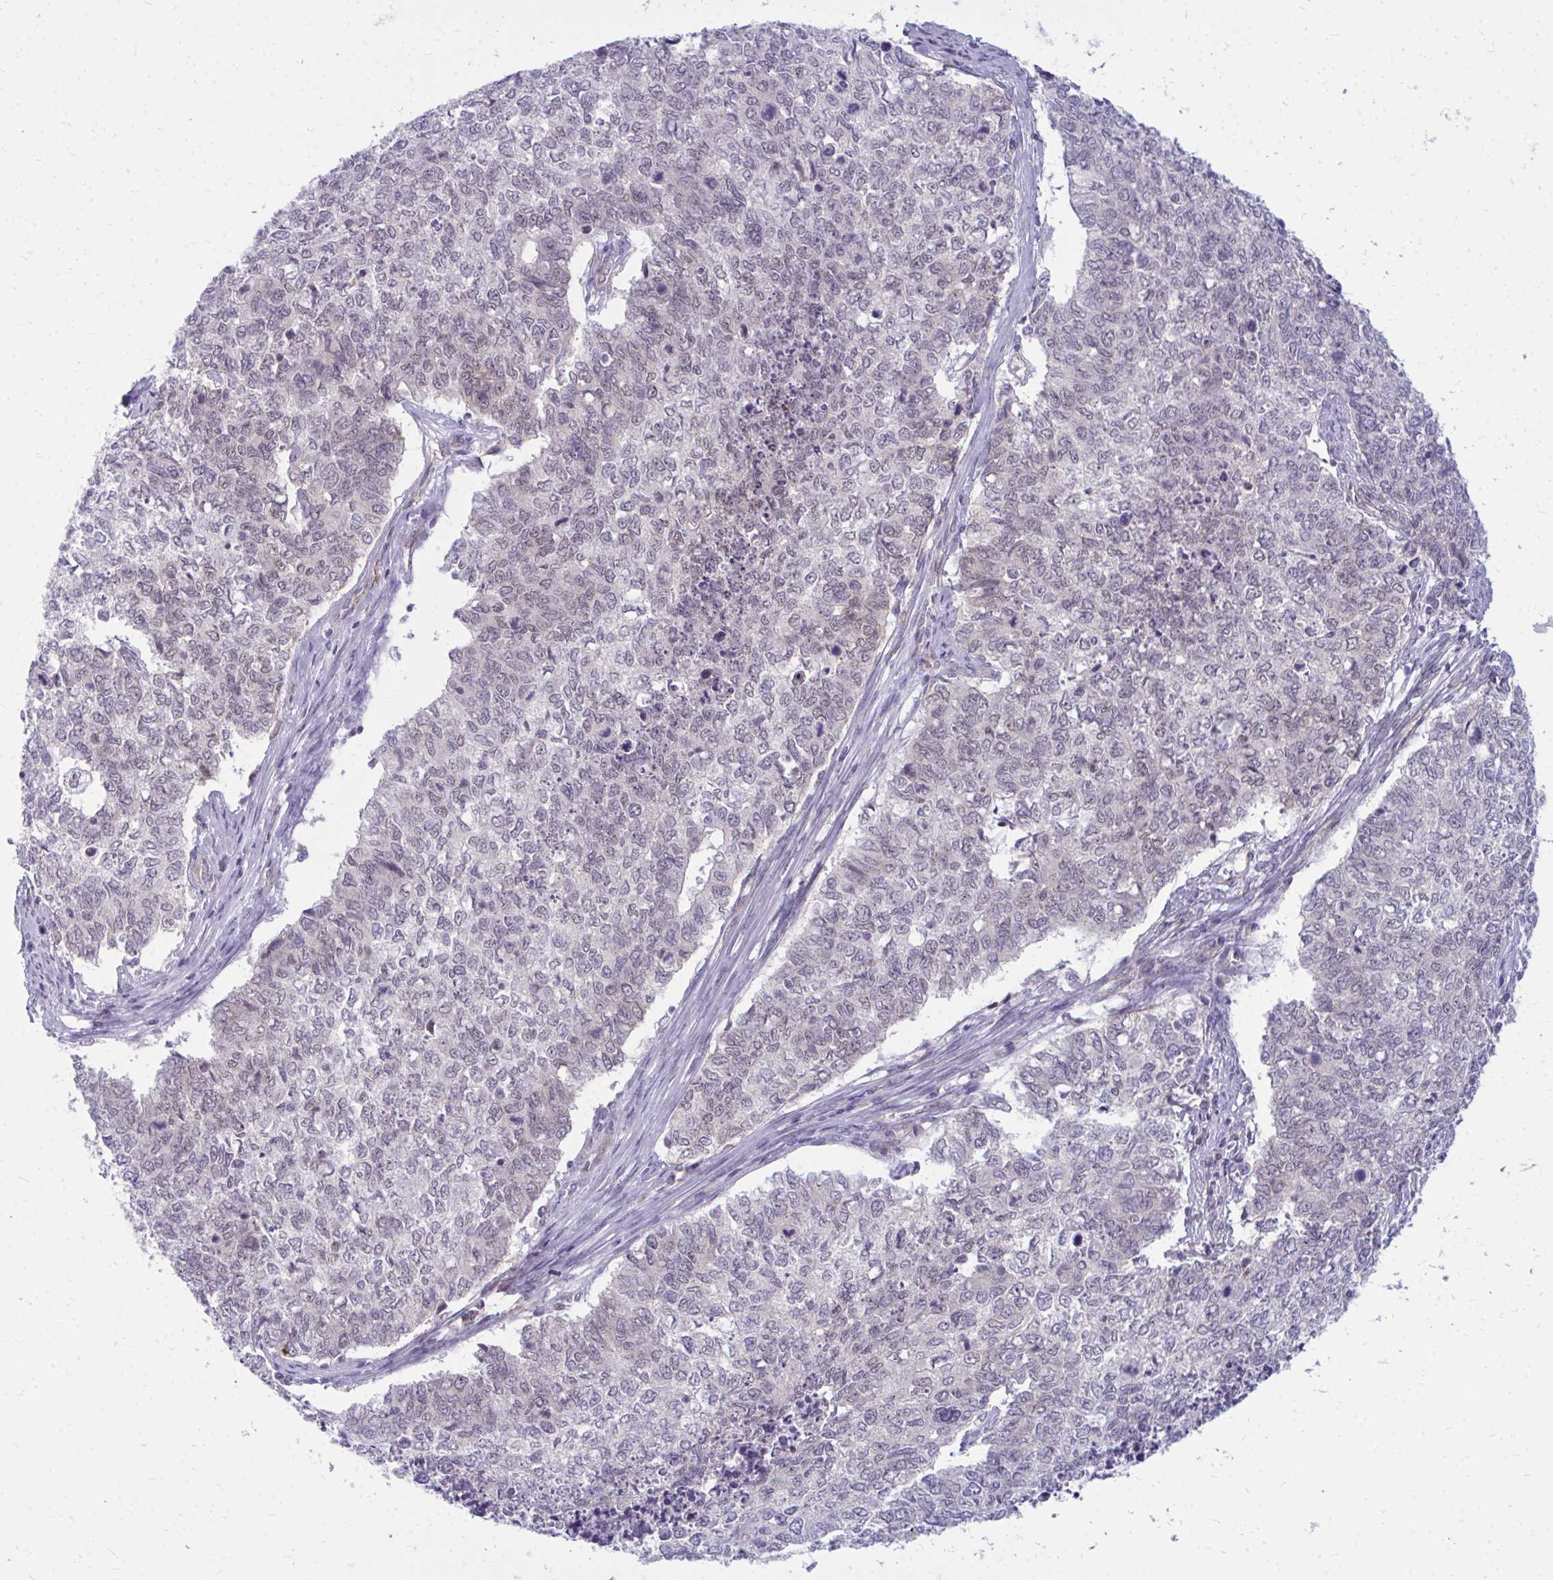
{"staining": {"intensity": "negative", "quantity": "none", "location": "none"}, "tissue": "cervical cancer", "cell_type": "Tumor cells", "image_type": "cancer", "snomed": [{"axis": "morphology", "description": "Adenocarcinoma, NOS"}, {"axis": "topography", "description": "Cervix"}], "caption": "DAB immunohistochemical staining of human cervical cancer (adenocarcinoma) displays no significant positivity in tumor cells.", "gene": "ACSL5", "patient": {"sex": "female", "age": 63}}